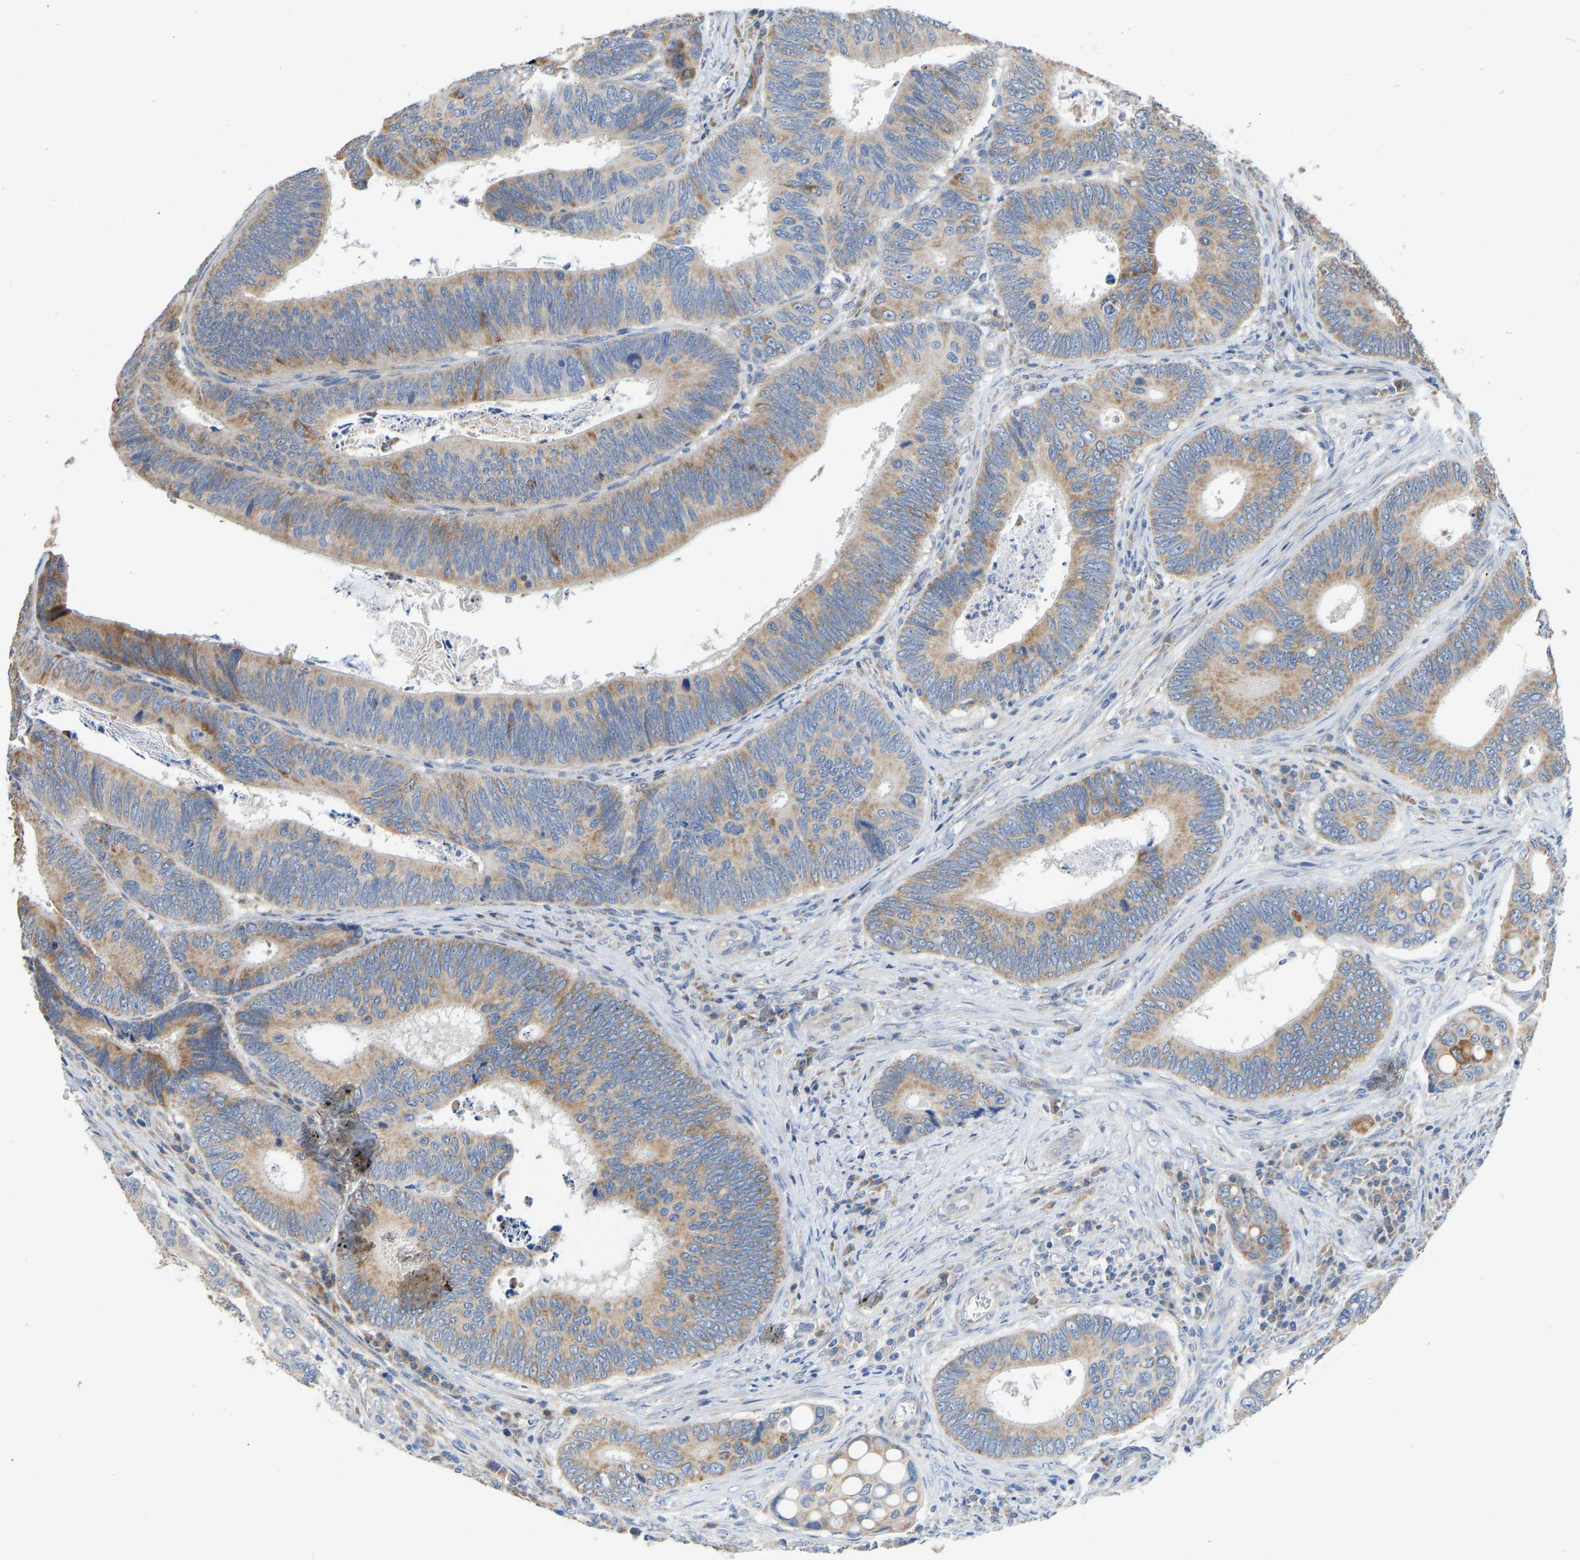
{"staining": {"intensity": "moderate", "quantity": ">75%", "location": "cytoplasmic/membranous"}, "tissue": "colorectal cancer", "cell_type": "Tumor cells", "image_type": "cancer", "snomed": [{"axis": "morphology", "description": "Inflammation, NOS"}, {"axis": "morphology", "description": "Adenocarcinoma, NOS"}, {"axis": "topography", "description": "Colon"}], "caption": "Human colorectal cancer stained for a protein (brown) displays moderate cytoplasmic/membranous positive positivity in approximately >75% of tumor cells.", "gene": "TMEM150A", "patient": {"sex": "male", "age": 72}}